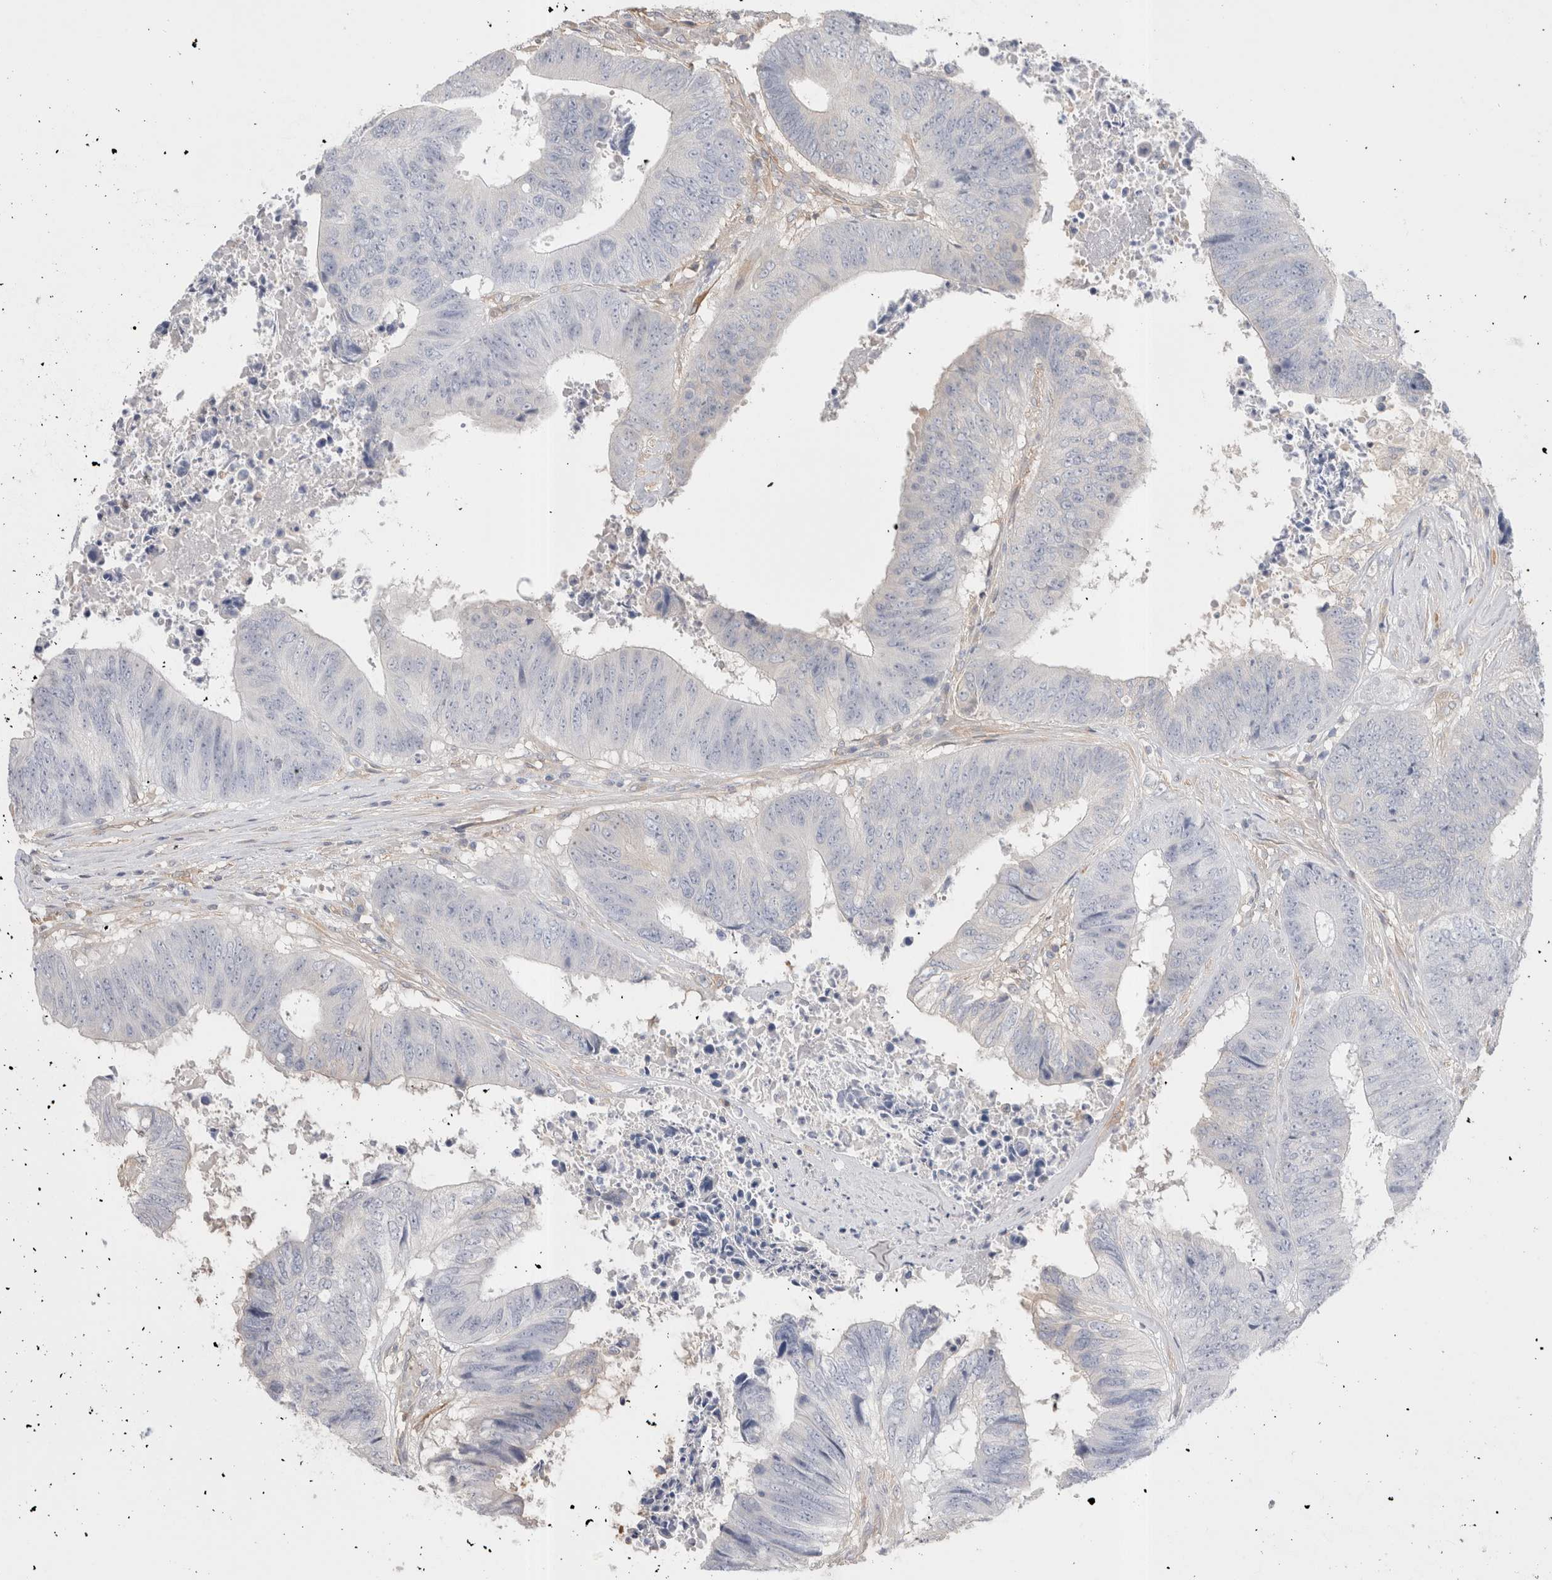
{"staining": {"intensity": "negative", "quantity": "none", "location": "none"}, "tissue": "colorectal cancer", "cell_type": "Tumor cells", "image_type": "cancer", "snomed": [{"axis": "morphology", "description": "Adenocarcinoma, NOS"}, {"axis": "topography", "description": "Rectum"}], "caption": "A high-resolution image shows immunohistochemistry (IHC) staining of colorectal cancer (adenocarcinoma), which exhibits no significant expression in tumor cells.", "gene": "CAPN2", "patient": {"sex": "male", "age": 72}}